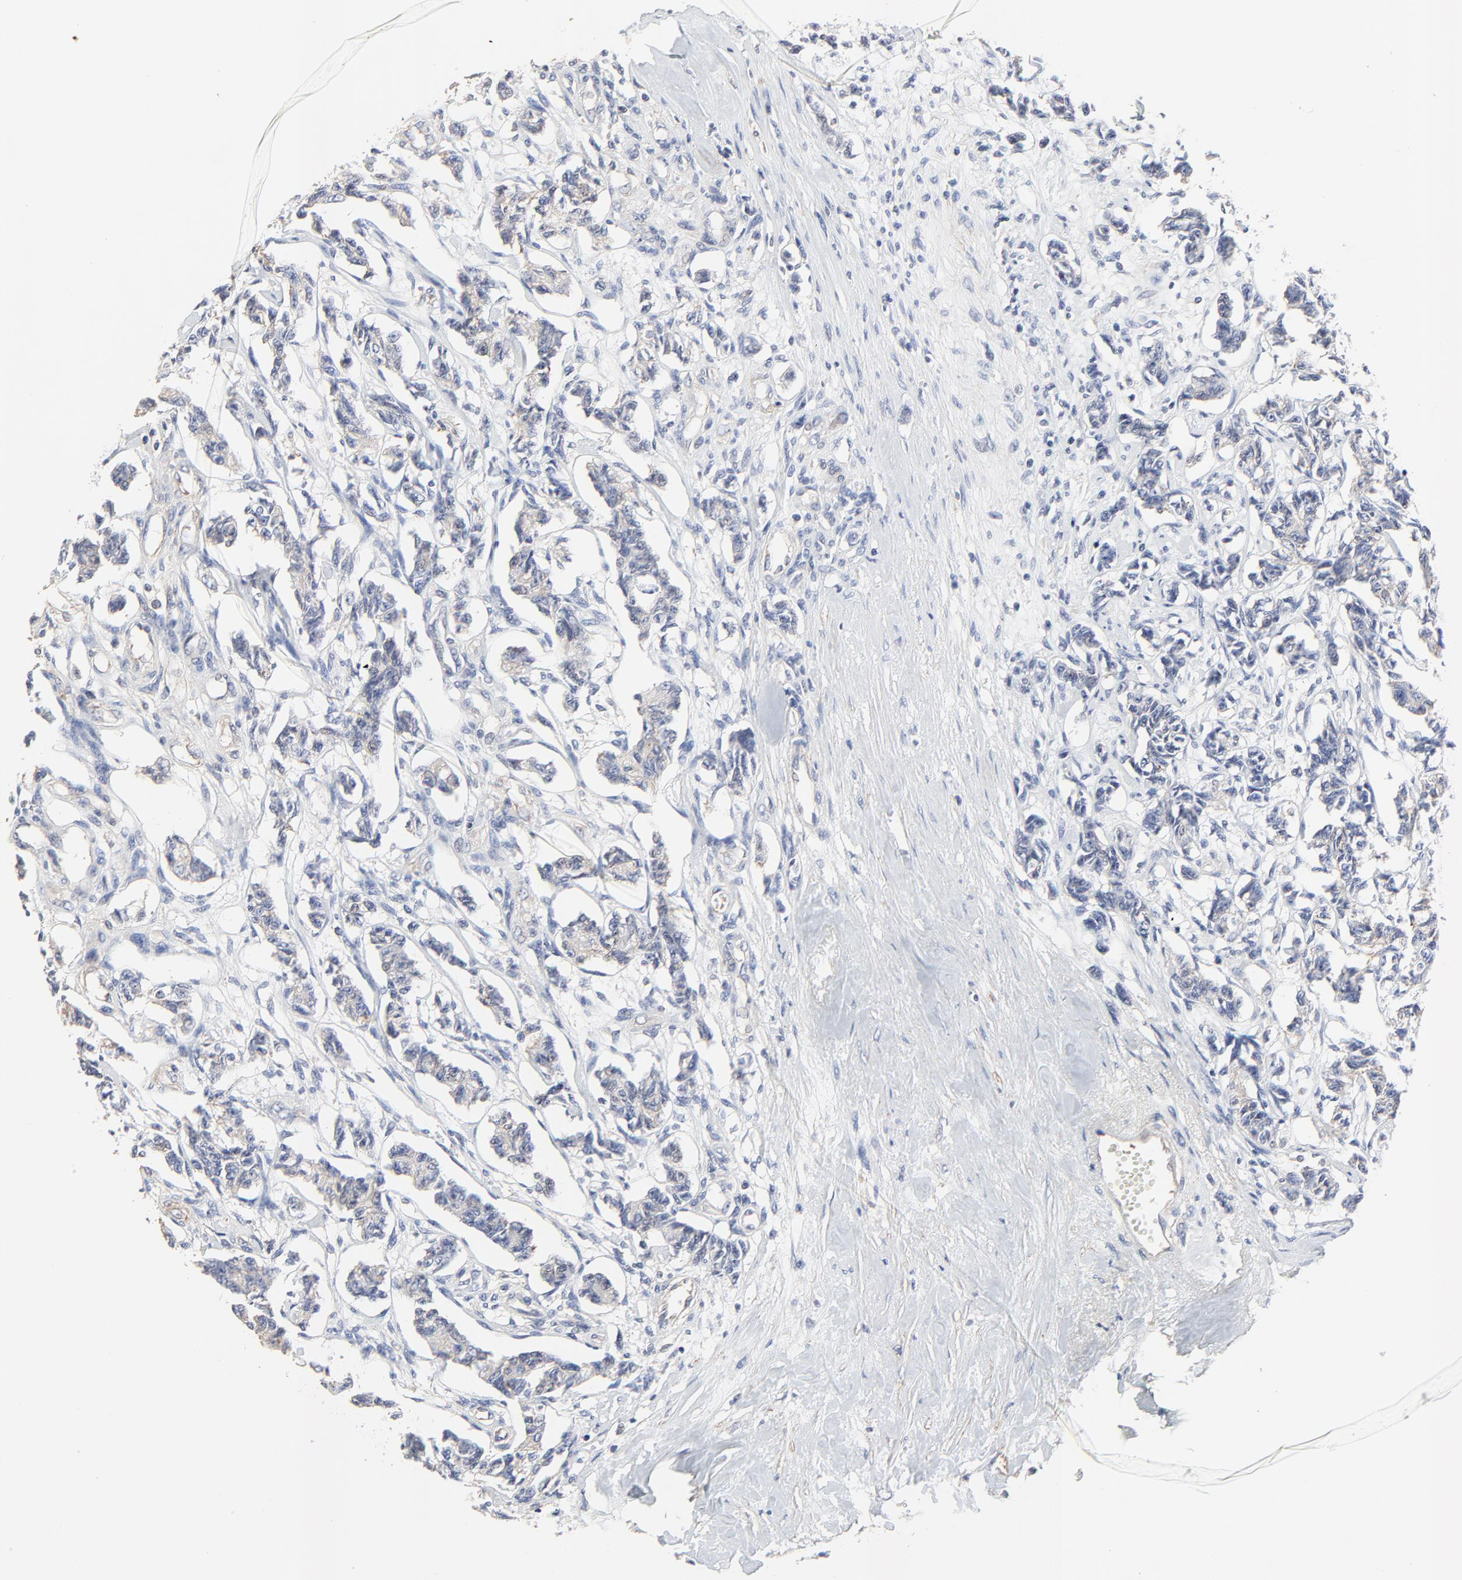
{"staining": {"intensity": "weak", "quantity": "<25%", "location": "cytoplasmic/membranous"}, "tissue": "renal cancer", "cell_type": "Tumor cells", "image_type": "cancer", "snomed": [{"axis": "morphology", "description": "Carcinoid, malignant, NOS"}, {"axis": "topography", "description": "Kidney"}], "caption": "Renal malignant carcinoid was stained to show a protein in brown. There is no significant staining in tumor cells. The staining is performed using DAB brown chromogen with nuclei counter-stained in using hematoxylin.", "gene": "NXF3", "patient": {"sex": "female", "age": 41}}